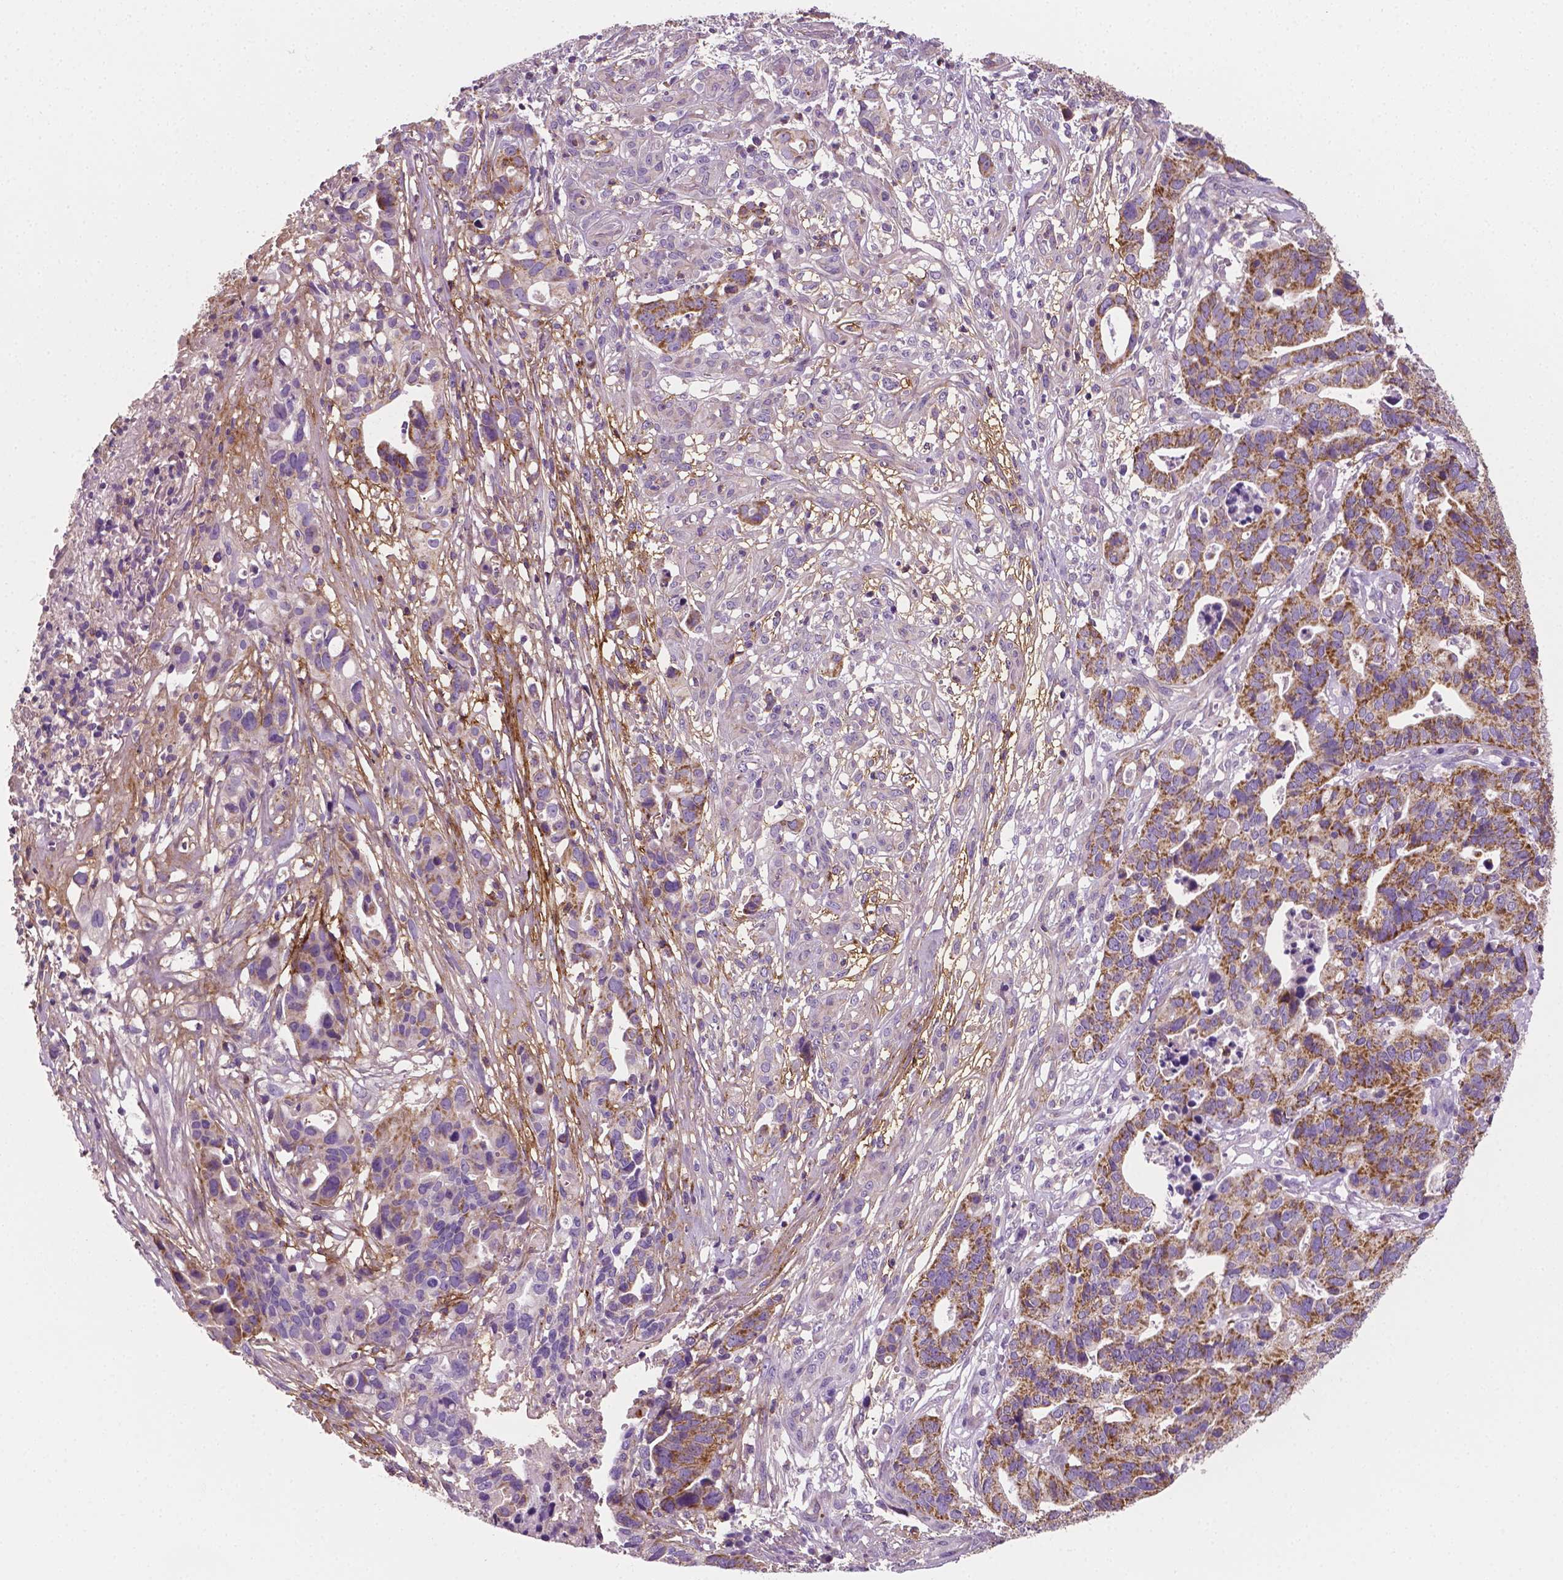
{"staining": {"intensity": "moderate", "quantity": ">75%", "location": "cytoplasmic/membranous"}, "tissue": "stomach cancer", "cell_type": "Tumor cells", "image_type": "cancer", "snomed": [{"axis": "morphology", "description": "Adenocarcinoma, NOS"}, {"axis": "topography", "description": "Stomach, upper"}], "caption": "The histopathology image reveals immunohistochemical staining of adenocarcinoma (stomach). There is moderate cytoplasmic/membranous staining is identified in approximately >75% of tumor cells.", "gene": "PTX3", "patient": {"sex": "female", "age": 67}}